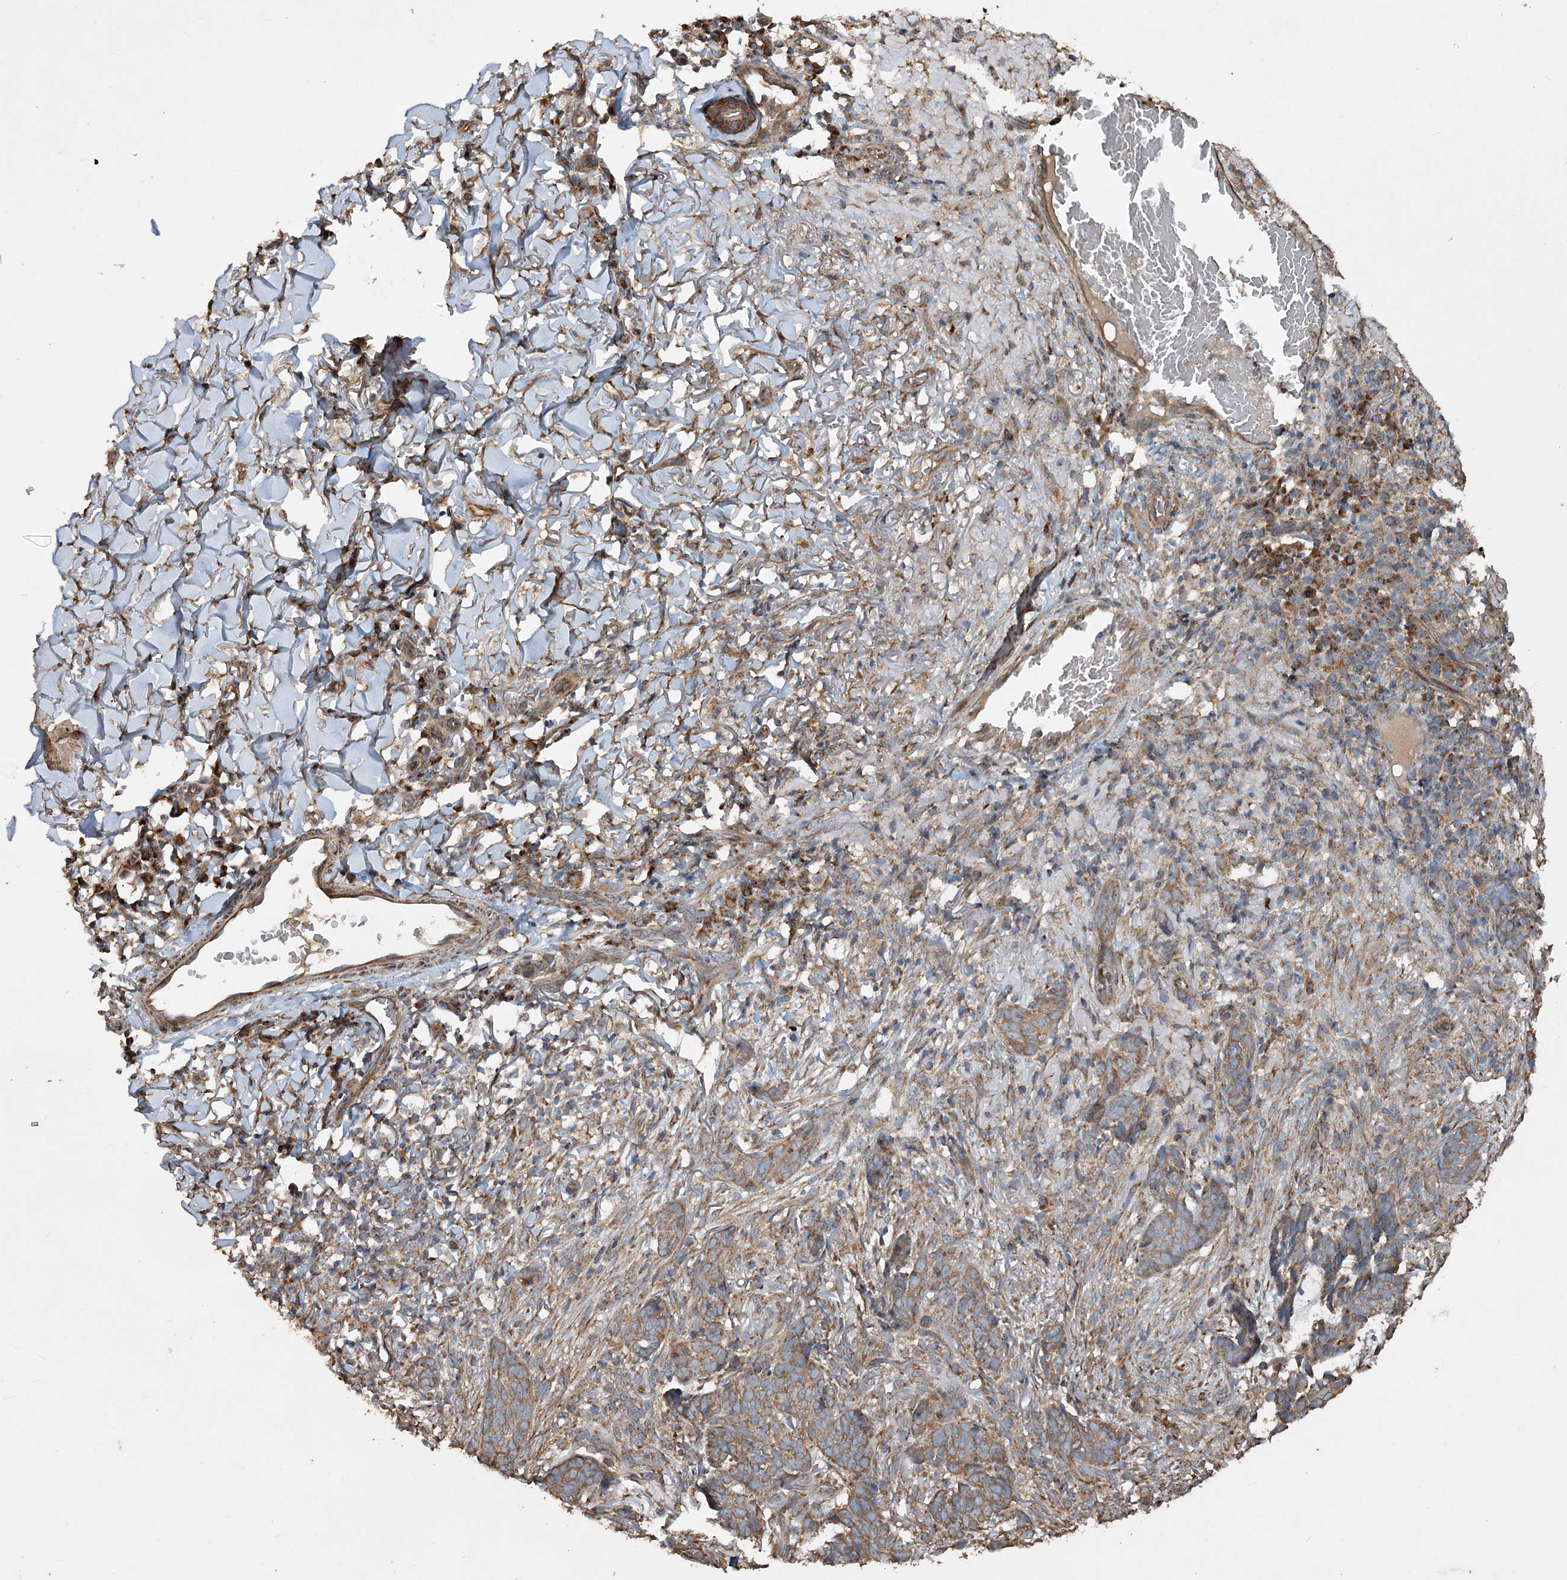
{"staining": {"intensity": "moderate", "quantity": ">75%", "location": "cytoplasmic/membranous"}, "tissue": "skin cancer", "cell_type": "Tumor cells", "image_type": "cancer", "snomed": [{"axis": "morphology", "description": "Basal cell carcinoma"}, {"axis": "topography", "description": "Skin"}], "caption": "Skin basal cell carcinoma stained with a protein marker reveals moderate staining in tumor cells.", "gene": "POC5", "patient": {"sex": "male", "age": 85}}